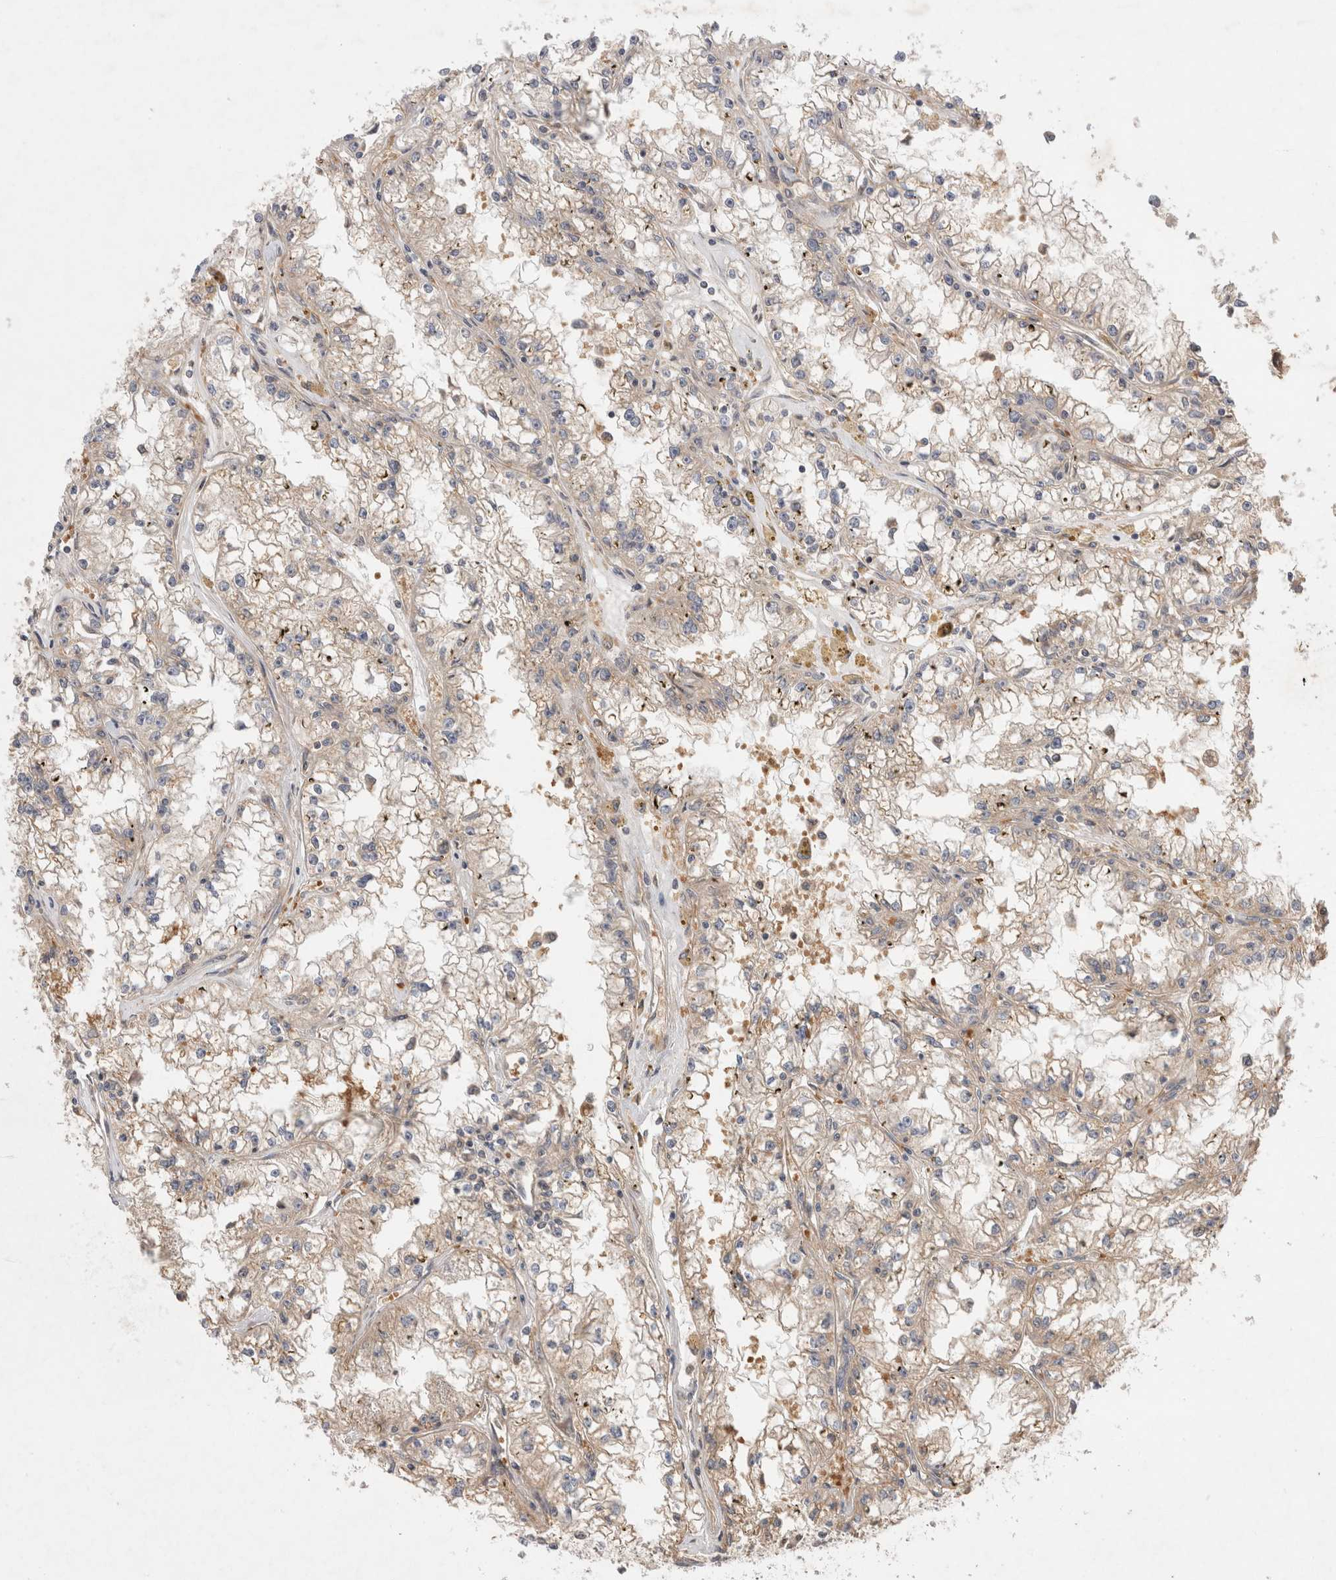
{"staining": {"intensity": "weak", "quantity": "<25%", "location": "cytoplasmic/membranous"}, "tissue": "renal cancer", "cell_type": "Tumor cells", "image_type": "cancer", "snomed": [{"axis": "morphology", "description": "Adenocarcinoma, NOS"}, {"axis": "topography", "description": "Kidney"}], "caption": "The micrograph reveals no staining of tumor cells in renal cancer (adenocarcinoma). Brightfield microscopy of IHC stained with DAB (brown) and hematoxylin (blue), captured at high magnification.", "gene": "EIF3E", "patient": {"sex": "male", "age": 56}}